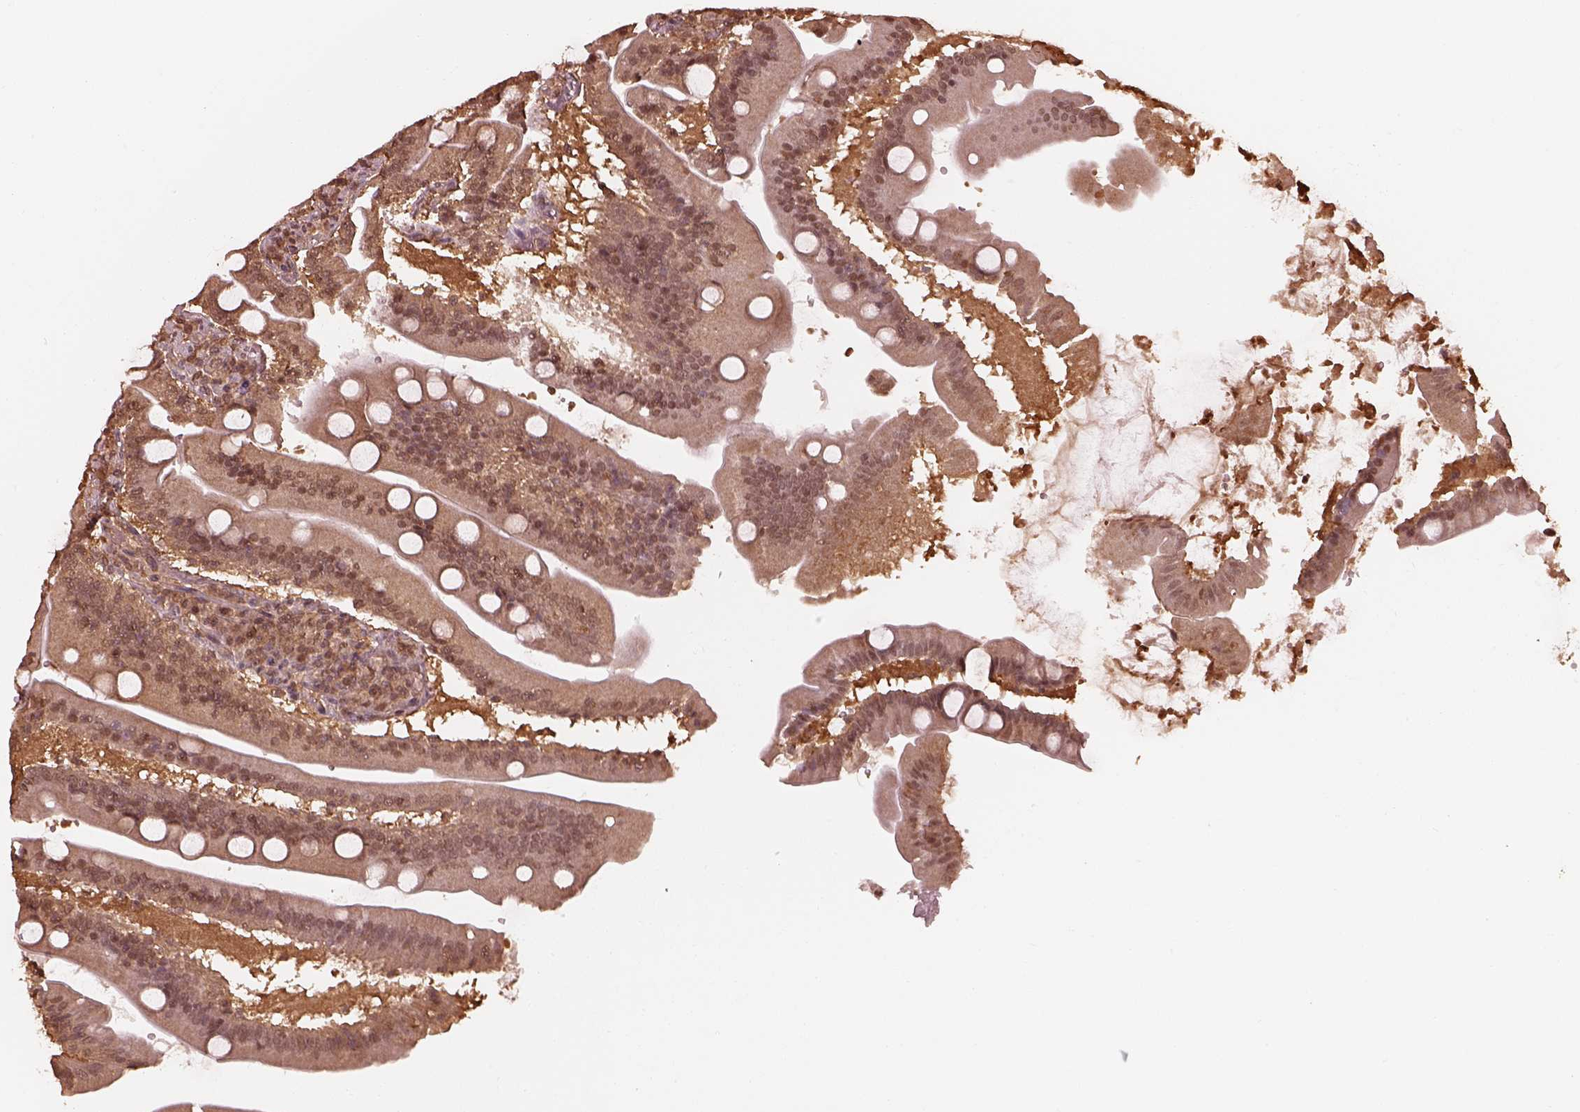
{"staining": {"intensity": "moderate", "quantity": "25%-75%", "location": "cytoplasmic/membranous"}, "tissue": "small intestine", "cell_type": "Glandular cells", "image_type": "normal", "snomed": [{"axis": "morphology", "description": "Normal tissue, NOS"}, {"axis": "topography", "description": "Small intestine"}], "caption": "The image demonstrates immunohistochemical staining of normal small intestine. There is moderate cytoplasmic/membranous expression is appreciated in approximately 25%-75% of glandular cells.", "gene": "PSMC5", "patient": {"sex": "male", "age": 37}}